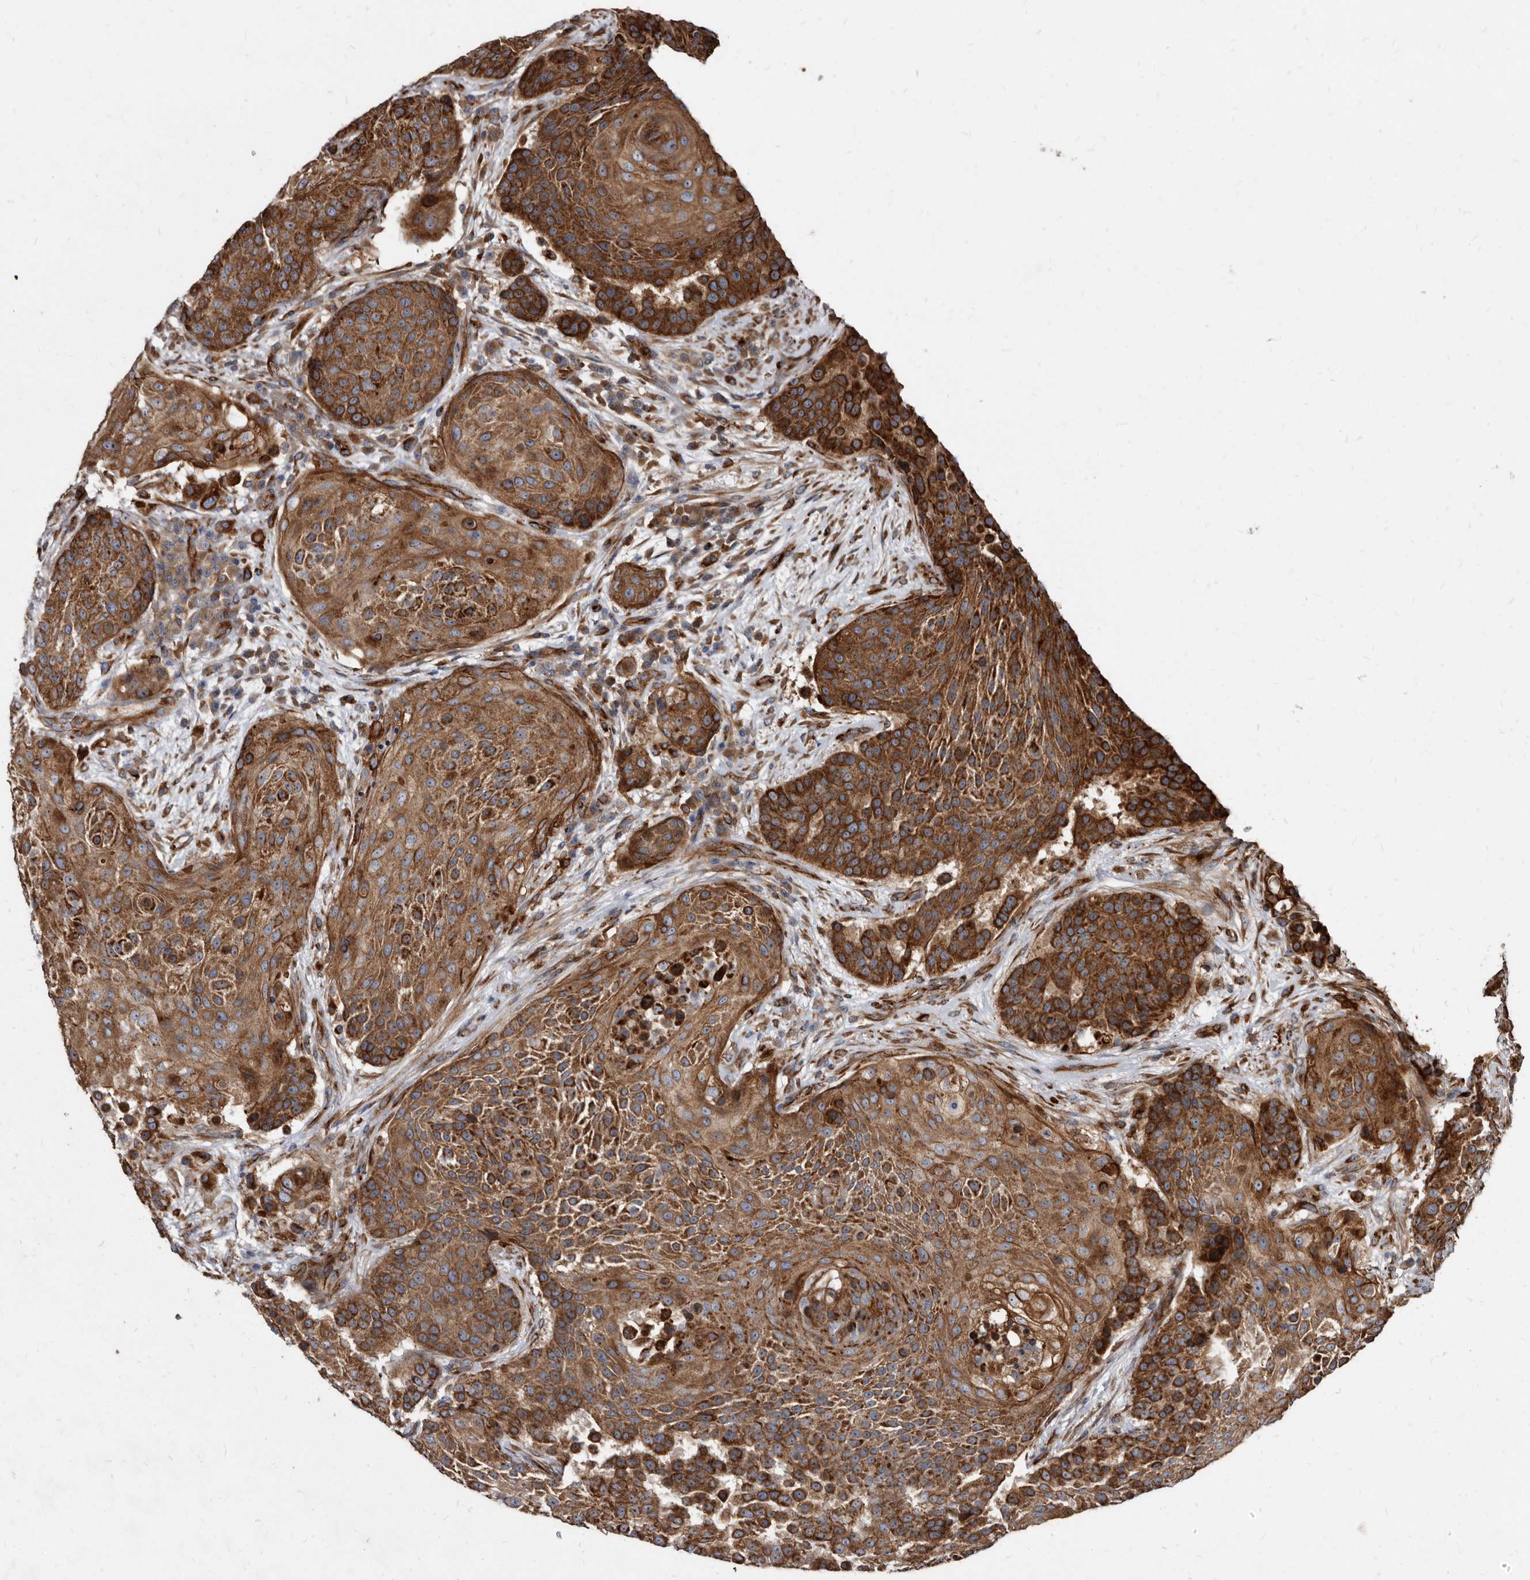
{"staining": {"intensity": "strong", "quantity": ">75%", "location": "cytoplasmic/membranous"}, "tissue": "urothelial cancer", "cell_type": "Tumor cells", "image_type": "cancer", "snomed": [{"axis": "morphology", "description": "Urothelial carcinoma, High grade"}, {"axis": "topography", "description": "Urinary bladder"}], "caption": "The micrograph displays a brown stain indicating the presence of a protein in the cytoplasmic/membranous of tumor cells in high-grade urothelial carcinoma. The protein of interest is shown in brown color, while the nuclei are stained blue.", "gene": "KCTD20", "patient": {"sex": "female", "age": 63}}